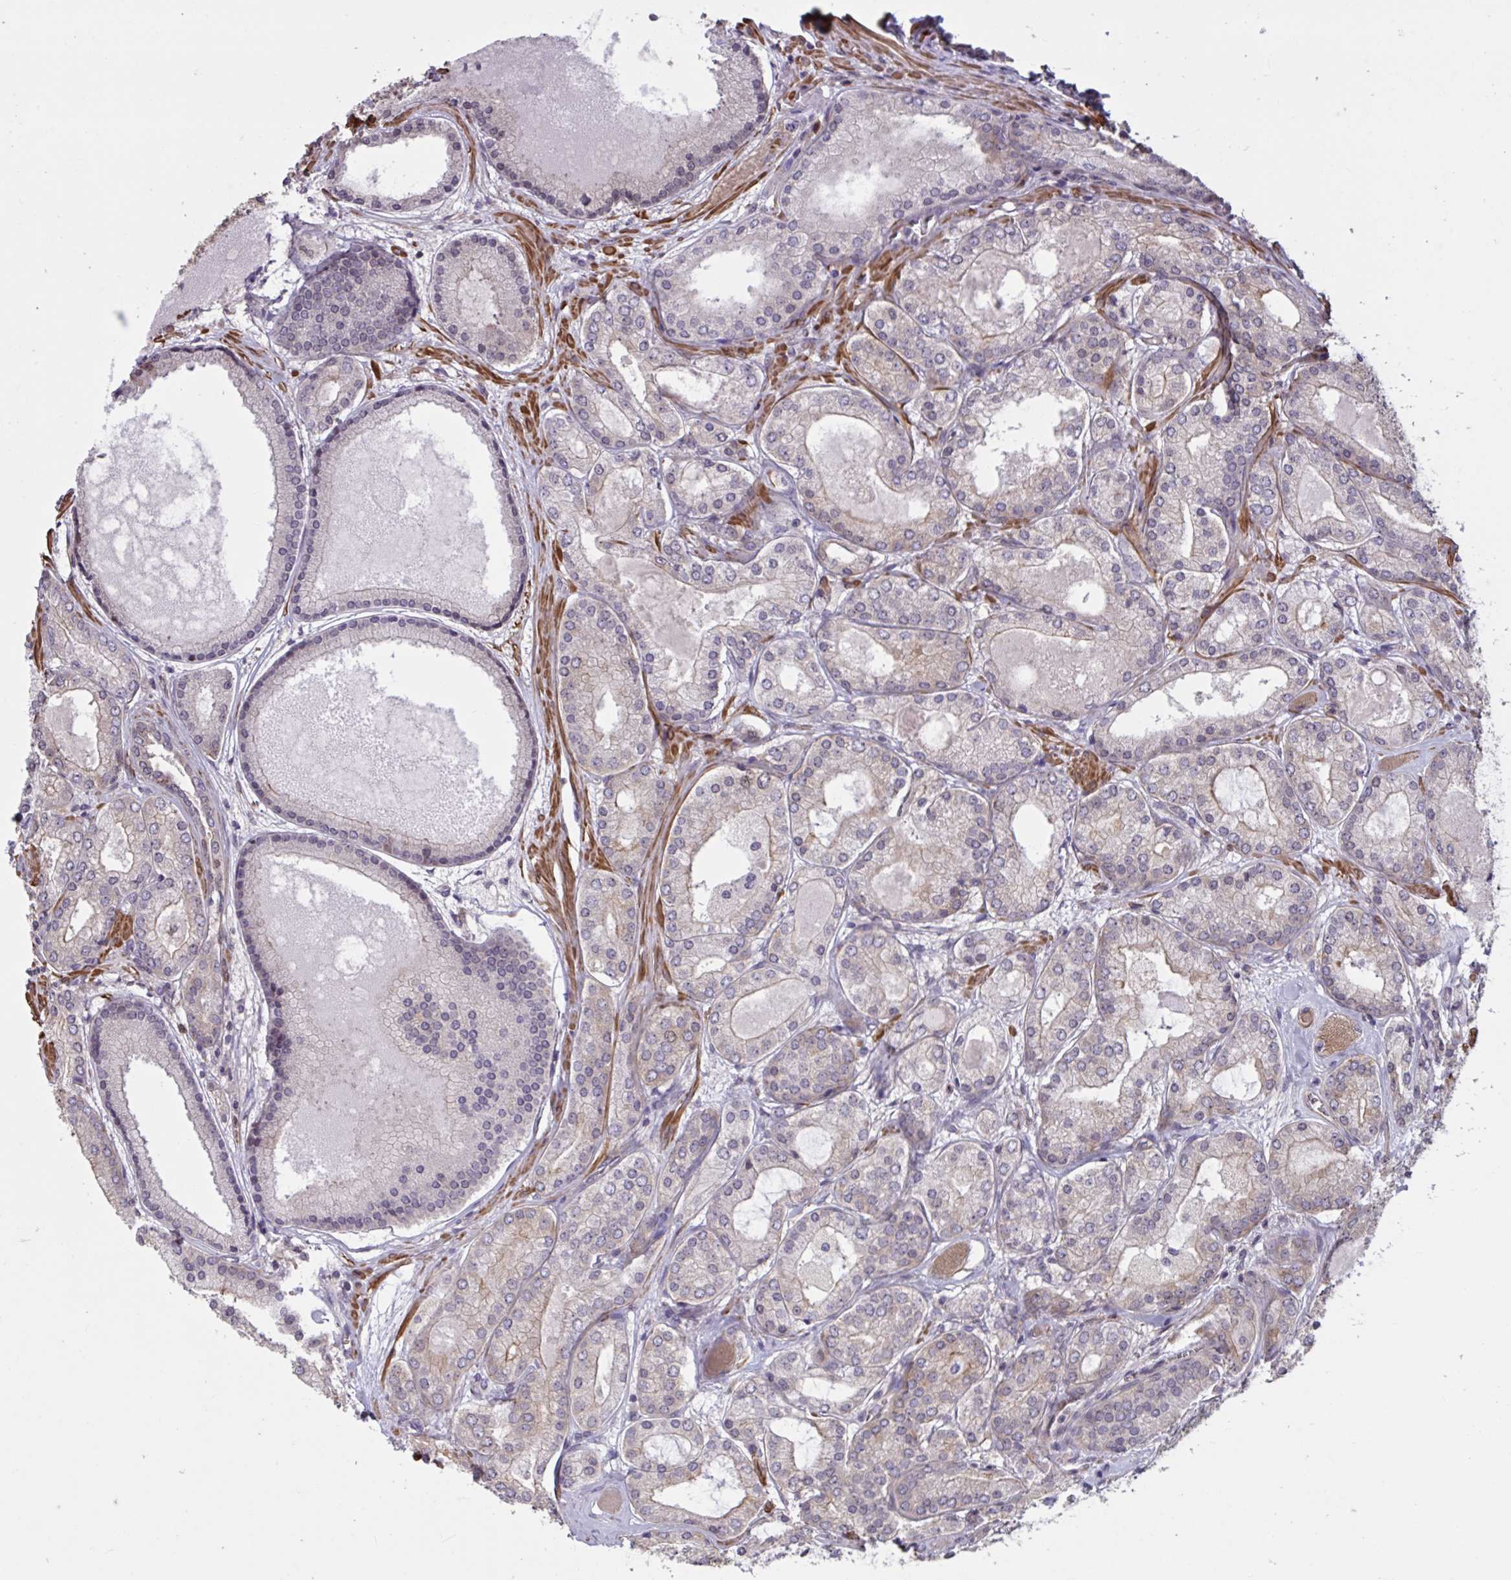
{"staining": {"intensity": "negative", "quantity": "none", "location": "none"}, "tissue": "prostate cancer", "cell_type": "Tumor cells", "image_type": "cancer", "snomed": [{"axis": "morphology", "description": "Adenocarcinoma, High grade"}, {"axis": "topography", "description": "Prostate"}], "caption": "Immunohistochemical staining of prostate cancer displays no significant staining in tumor cells.", "gene": "IPO5", "patient": {"sex": "male", "age": 67}}